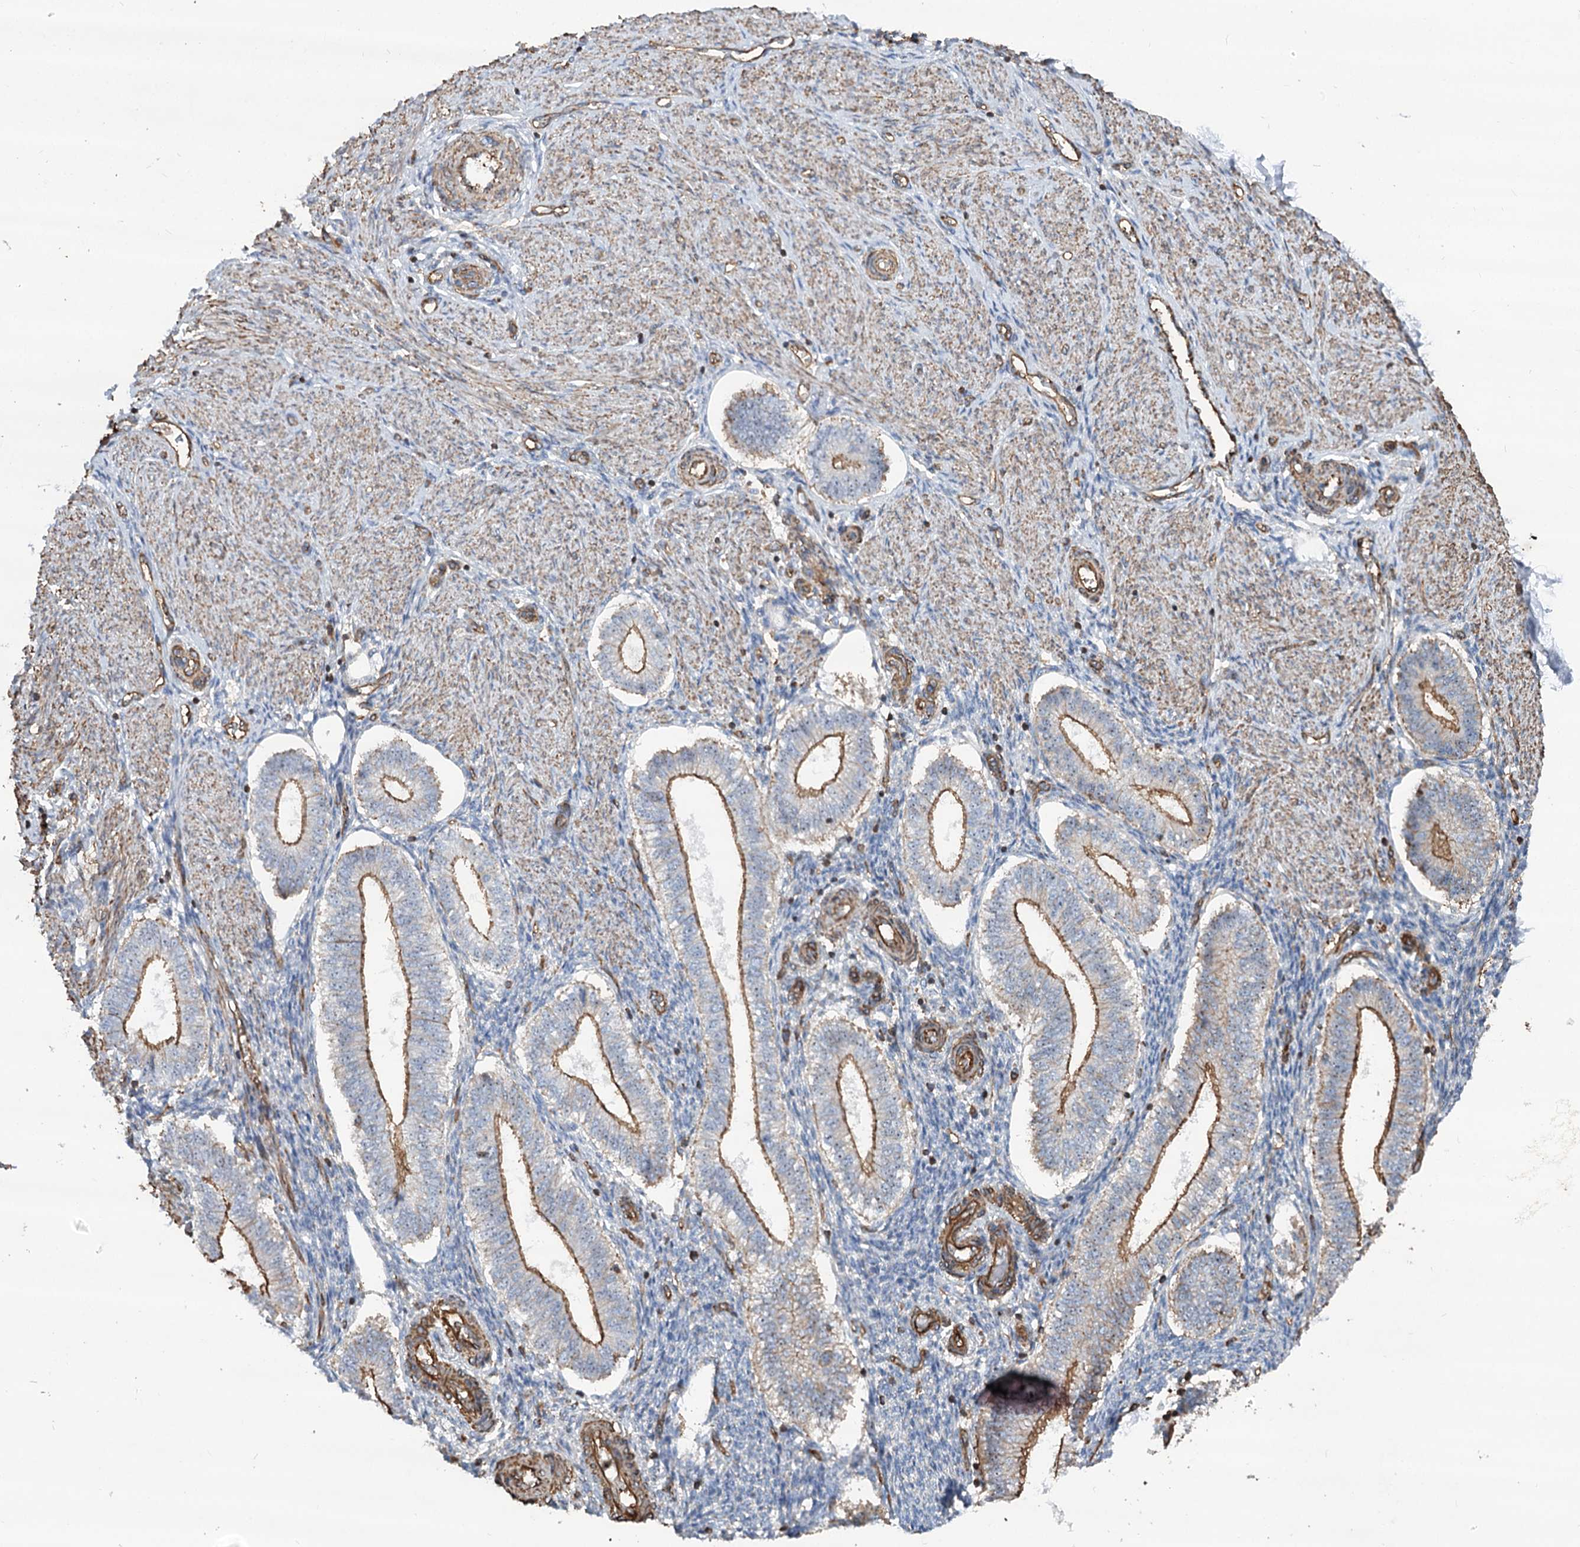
{"staining": {"intensity": "negative", "quantity": "none", "location": "none"}, "tissue": "endometrium", "cell_type": "Cells in endometrial stroma", "image_type": "normal", "snomed": [{"axis": "morphology", "description": "Normal tissue, NOS"}, {"axis": "topography", "description": "Endometrium"}], "caption": "IHC photomicrograph of normal endometrium: endometrium stained with DAB exhibits no significant protein positivity in cells in endometrial stroma.", "gene": "WDR36", "patient": {"sex": "female", "age": 25}}